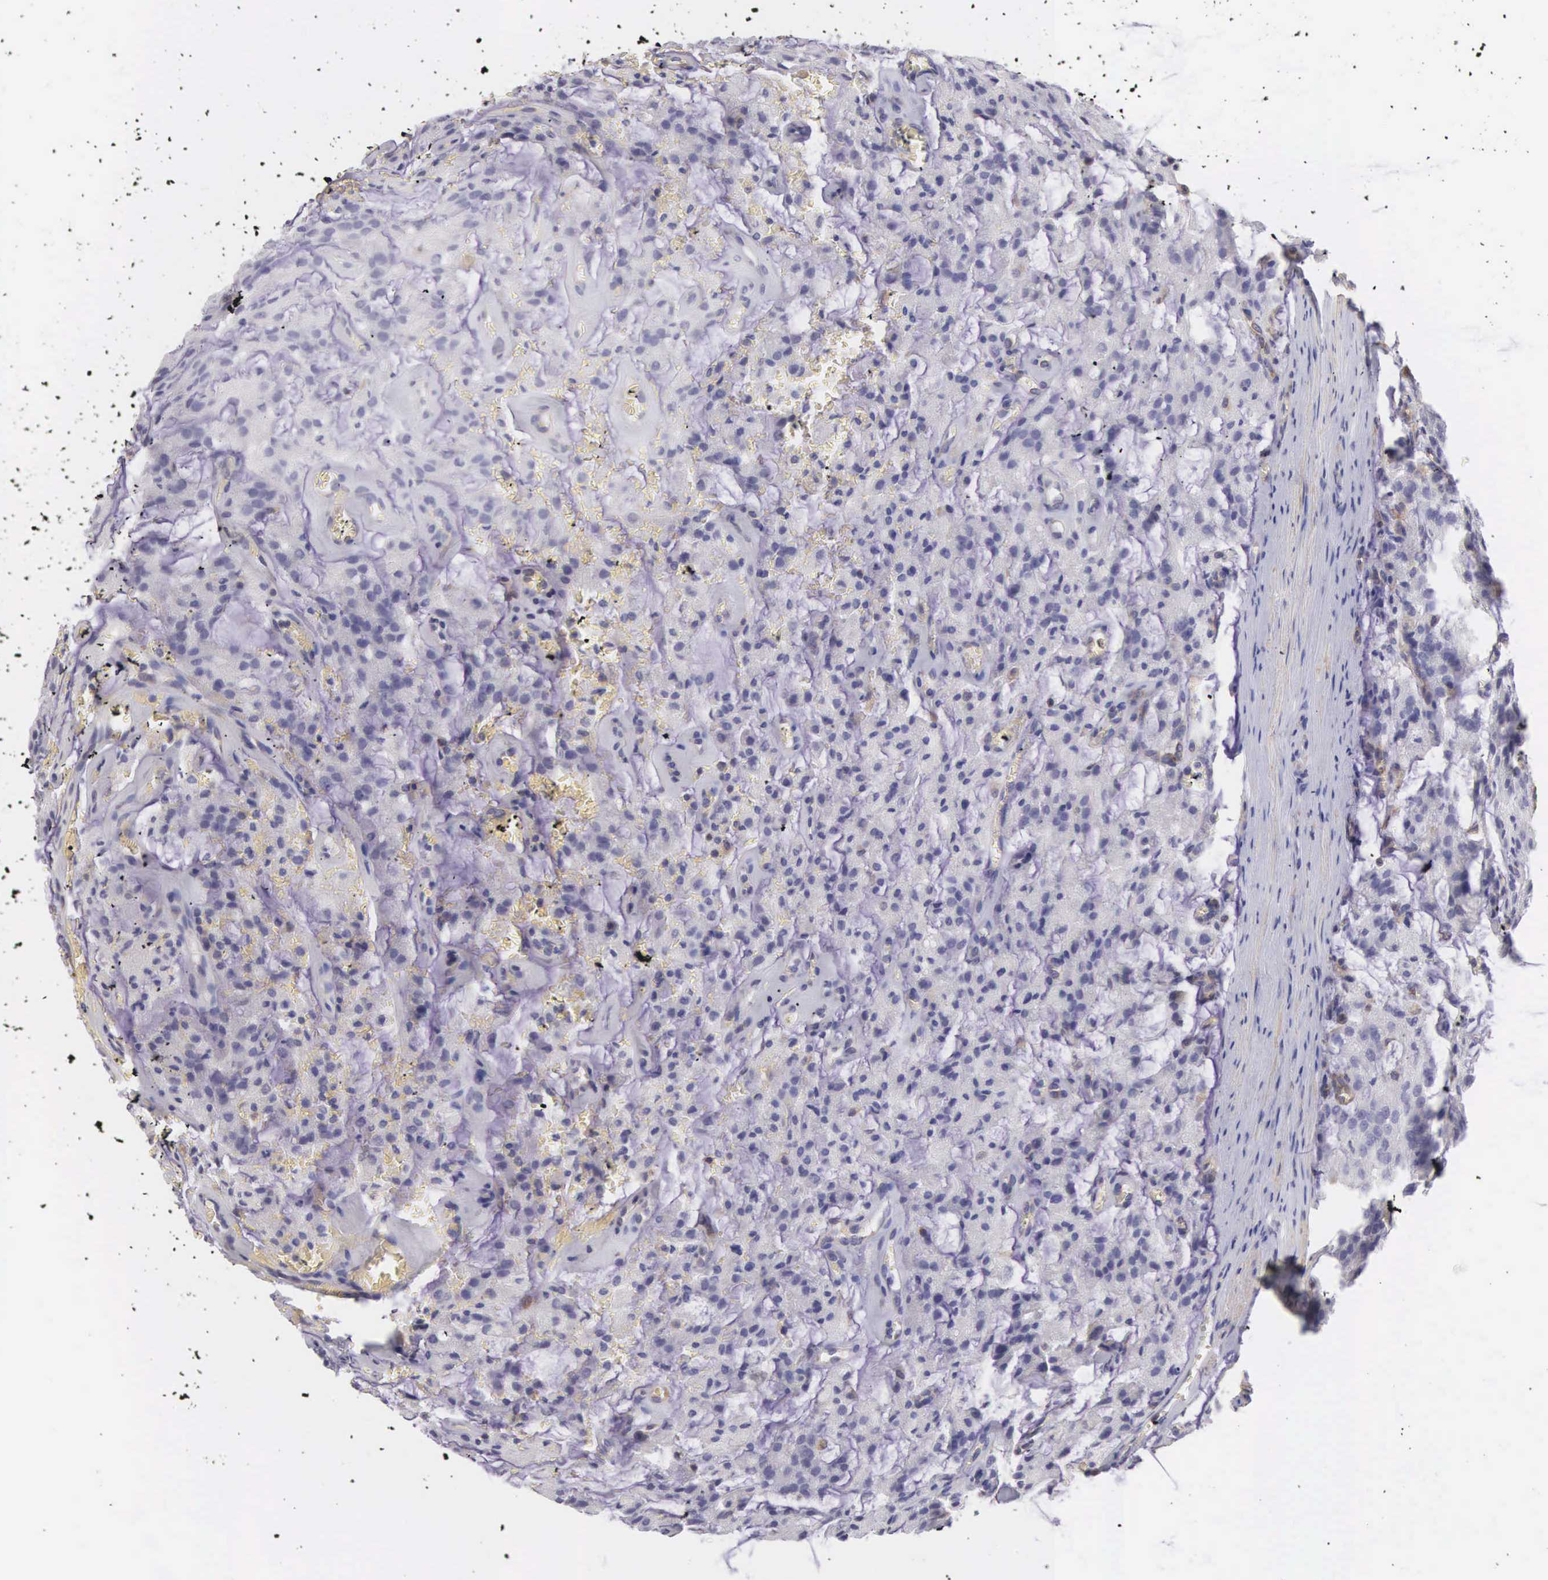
{"staining": {"intensity": "negative", "quantity": "none", "location": "none"}, "tissue": "prostate cancer", "cell_type": "Tumor cells", "image_type": "cancer", "snomed": [{"axis": "morphology", "description": "Adenocarcinoma, Medium grade"}, {"axis": "topography", "description": "Prostate"}], "caption": "High magnification brightfield microscopy of prostate medium-grade adenocarcinoma stained with DAB (3,3'-diaminobenzidine) (brown) and counterstained with hematoxylin (blue): tumor cells show no significant expression.", "gene": "OSBPL3", "patient": {"sex": "male", "age": 60}}